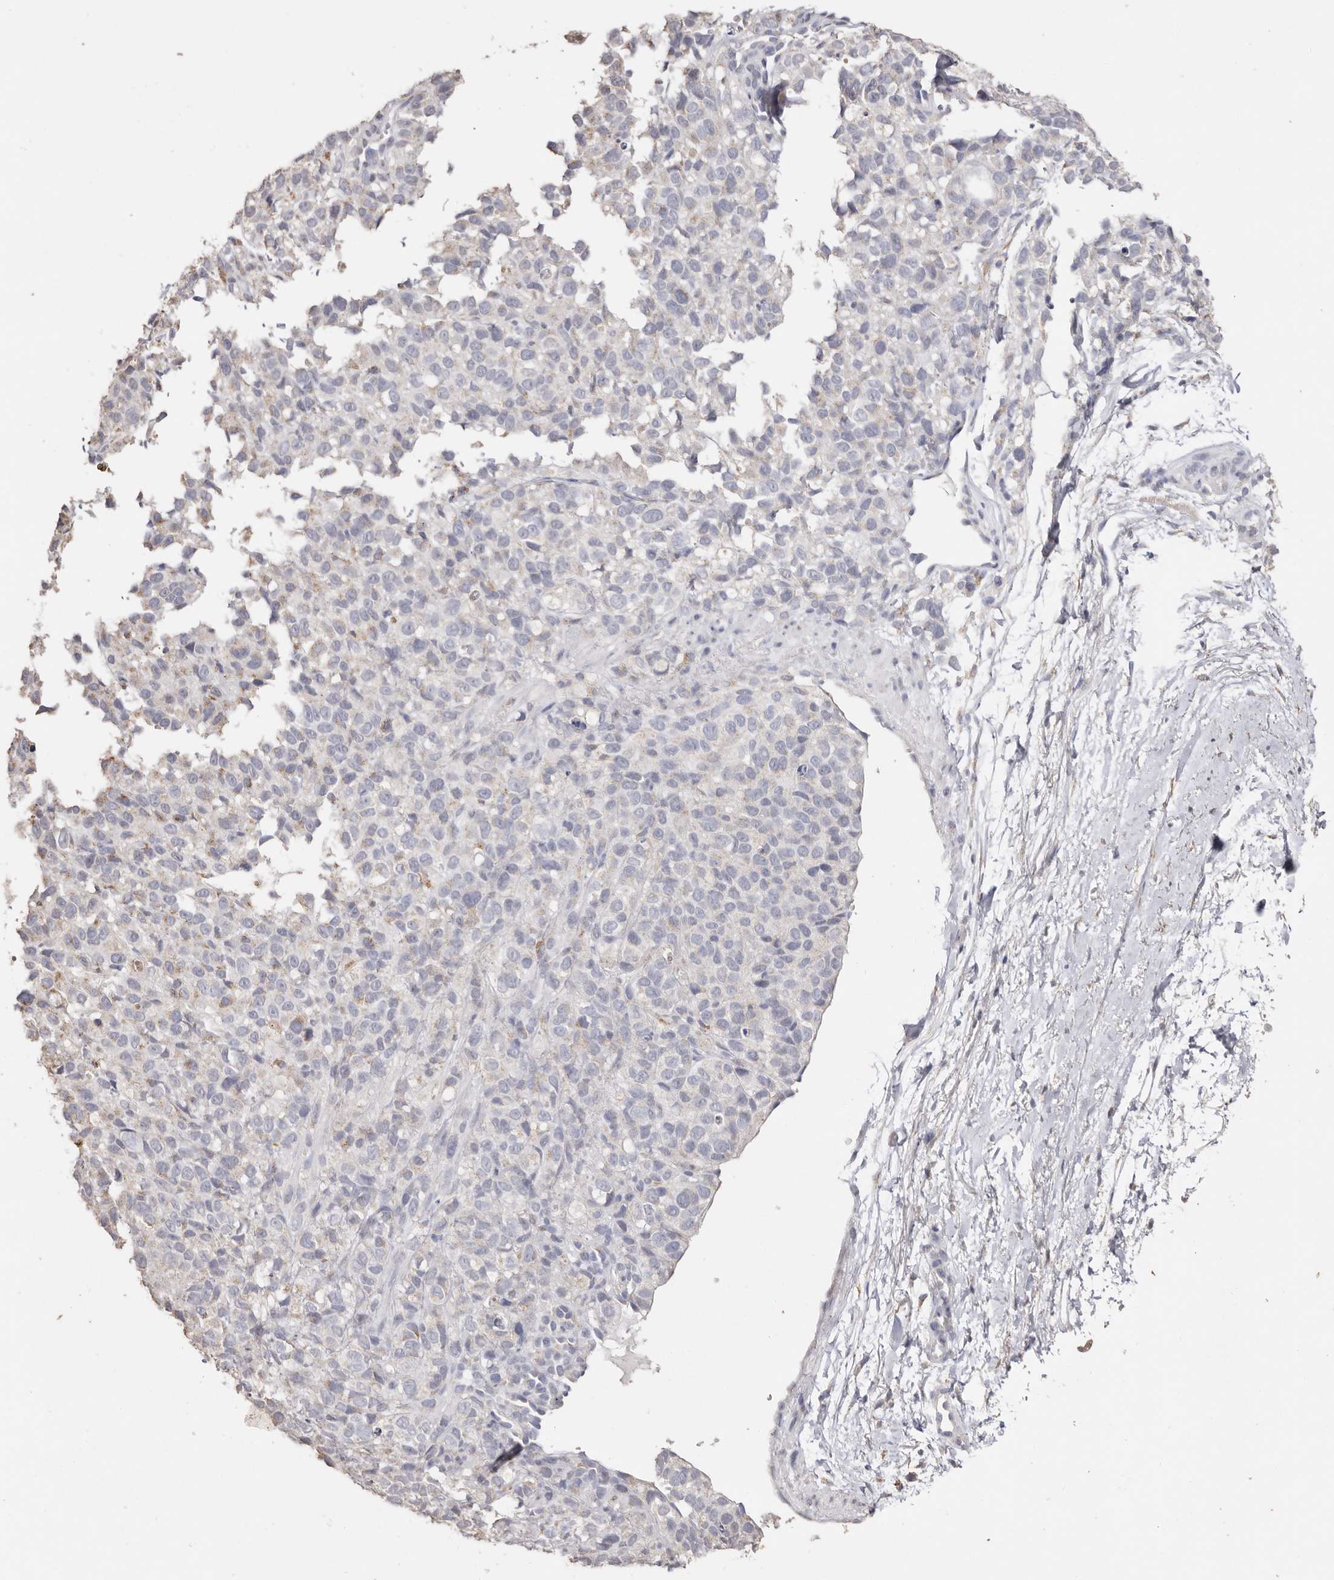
{"staining": {"intensity": "negative", "quantity": "none", "location": "none"}, "tissue": "melanoma", "cell_type": "Tumor cells", "image_type": "cancer", "snomed": [{"axis": "morphology", "description": "Malignant melanoma, Metastatic site"}, {"axis": "topography", "description": "Skin"}], "caption": "There is no significant expression in tumor cells of melanoma.", "gene": "LGALS7B", "patient": {"sex": "female", "age": 72}}